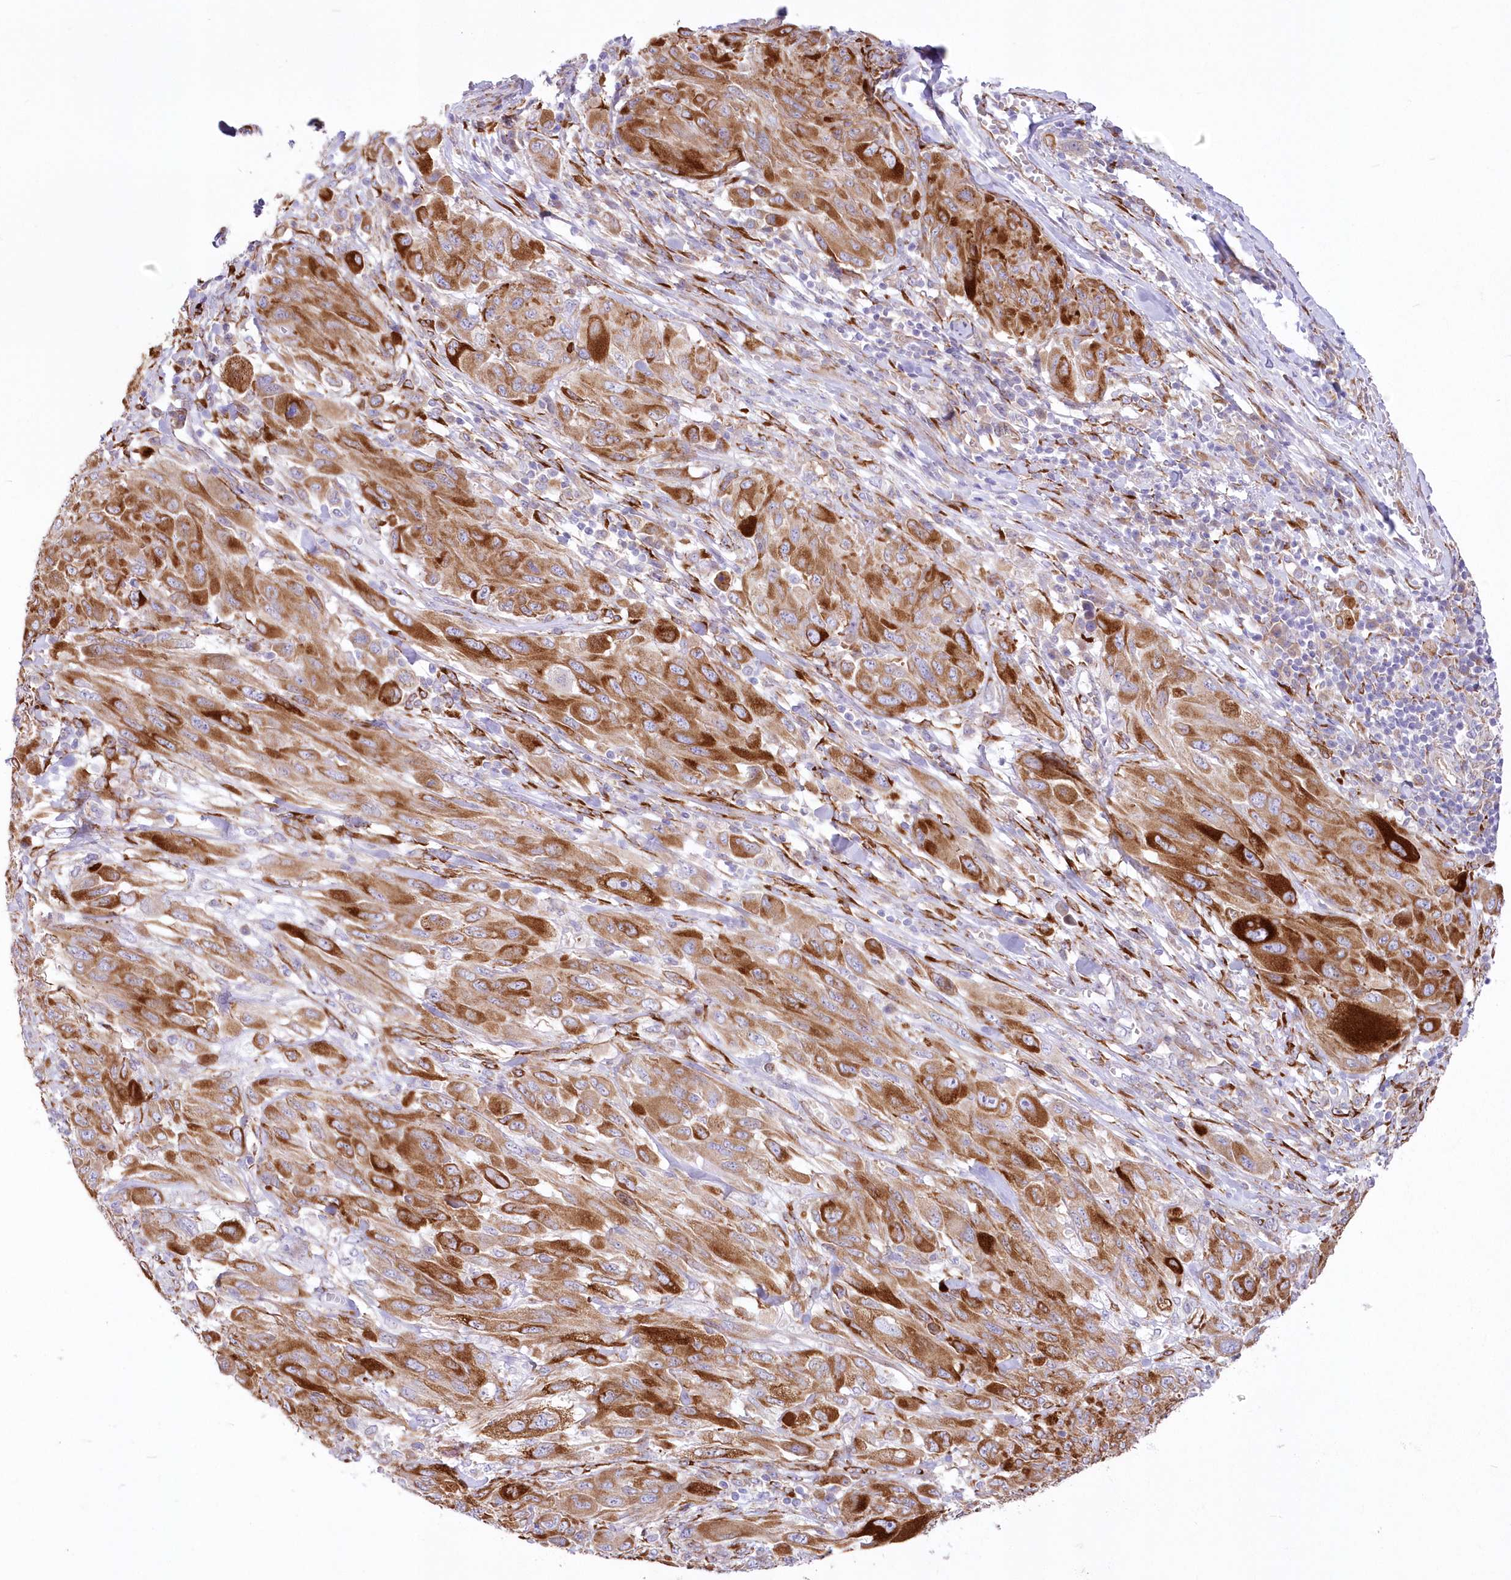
{"staining": {"intensity": "strong", "quantity": ">75%", "location": "cytoplasmic/membranous"}, "tissue": "melanoma", "cell_type": "Tumor cells", "image_type": "cancer", "snomed": [{"axis": "morphology", "description": "Malignant melanoma, NOS"}, {"axis": "topography", "description": "Skin"}], "caption": "Immunohistochemical staining of malignant melanoma displays strong cytoplasmic/membranous protein staining in approximately >75% of tumor cells.", "gene": "YTHDC2", "patient": {"sex": "female", "age": 91}}